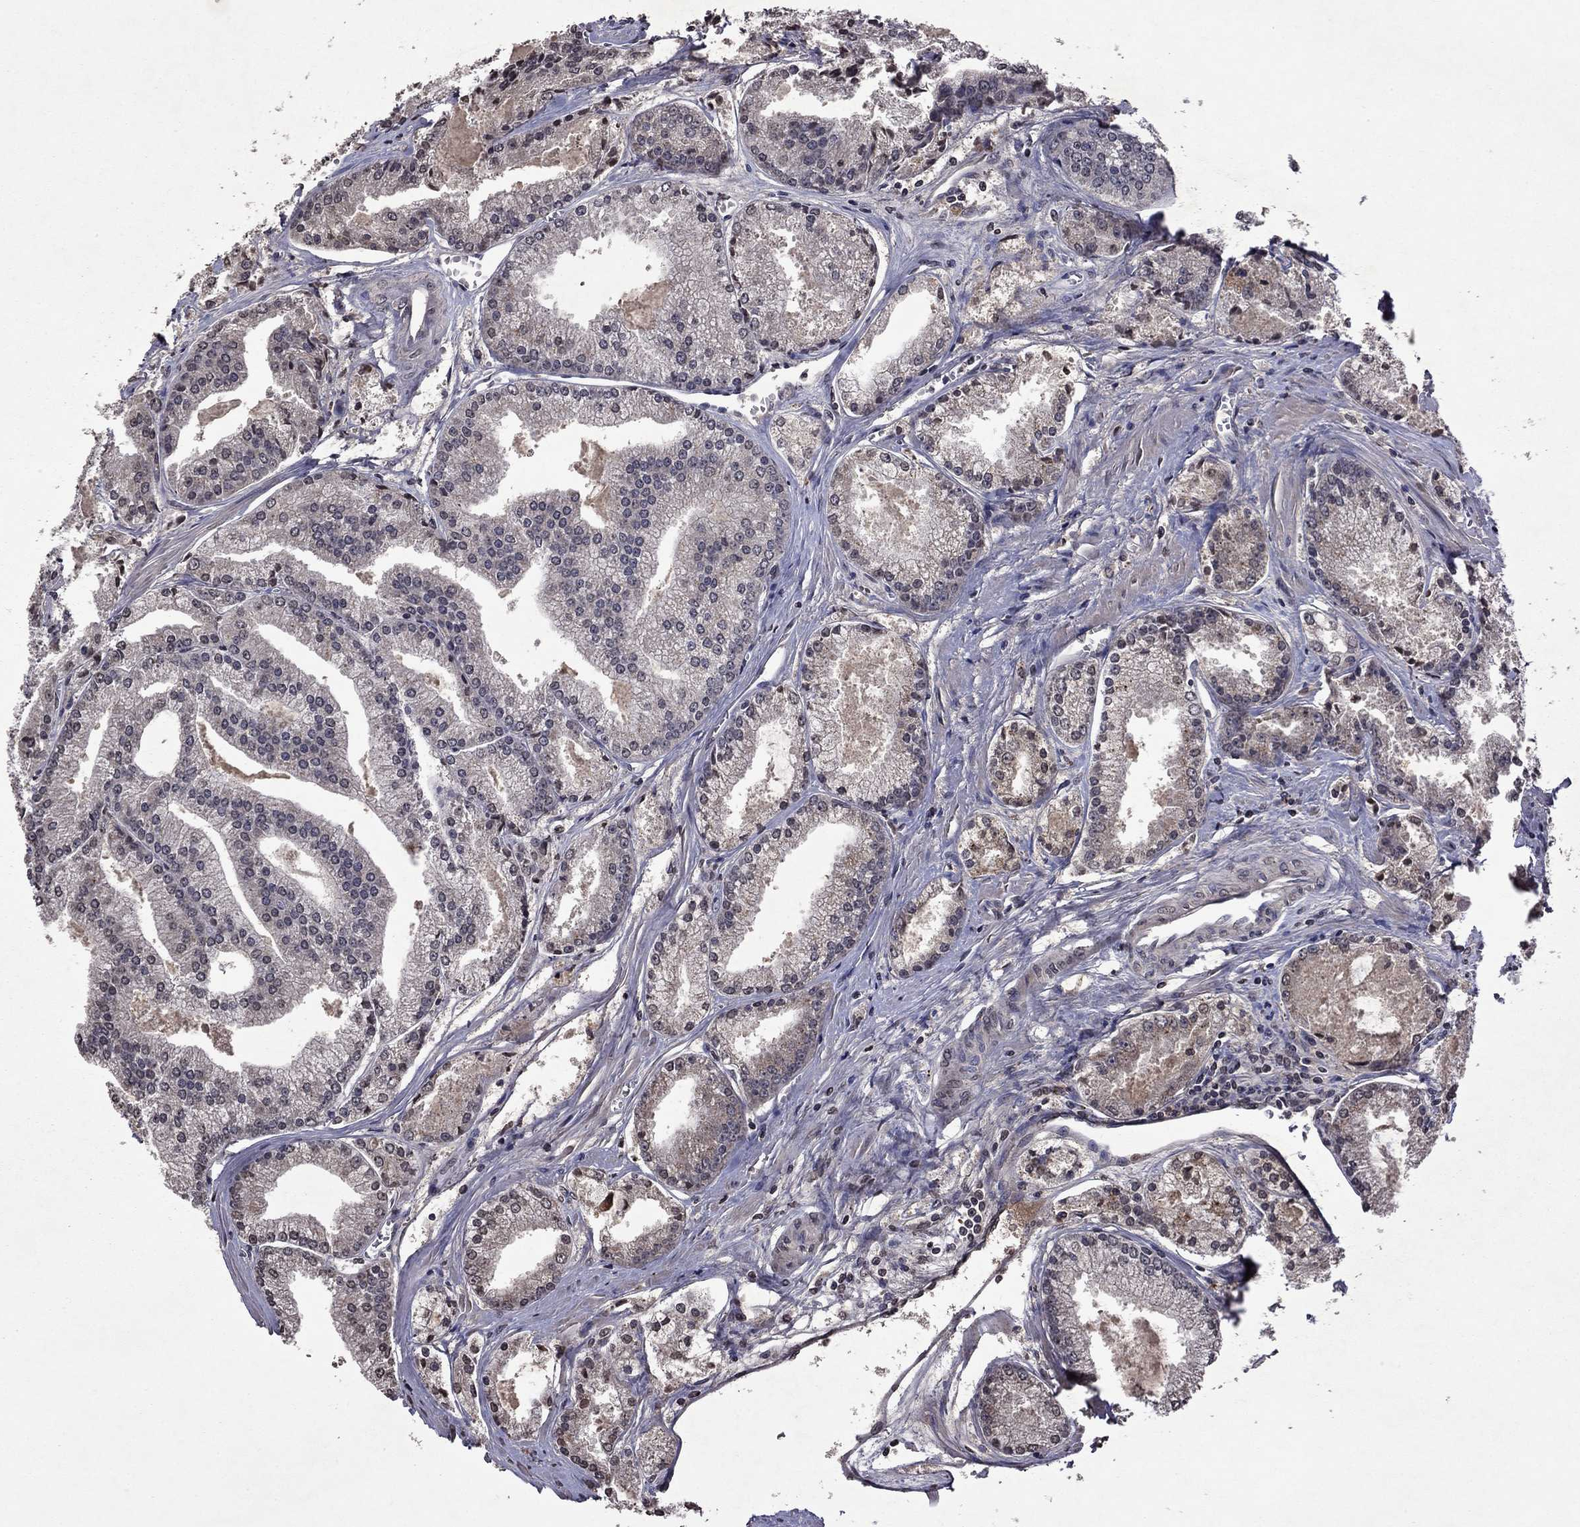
{"staining": {"intensity": "negative", "quantity": "none", "location": "none"}, "tissue": "prostate cancer", "cell_type": "Tumor cells", "image_type": "cancer", "snomed": [{"axis": "morphology", "description": "Adenocarcinoma, NOS"}, {"axis": "topography", "description": "Prostate"}], "caption": "Human adenocarcinoma (prostate) stained for a protein using IHC displays no expression in tumor cells.", "gene": "NLGN1", "patient": {"sex": "male", "age": 72}}